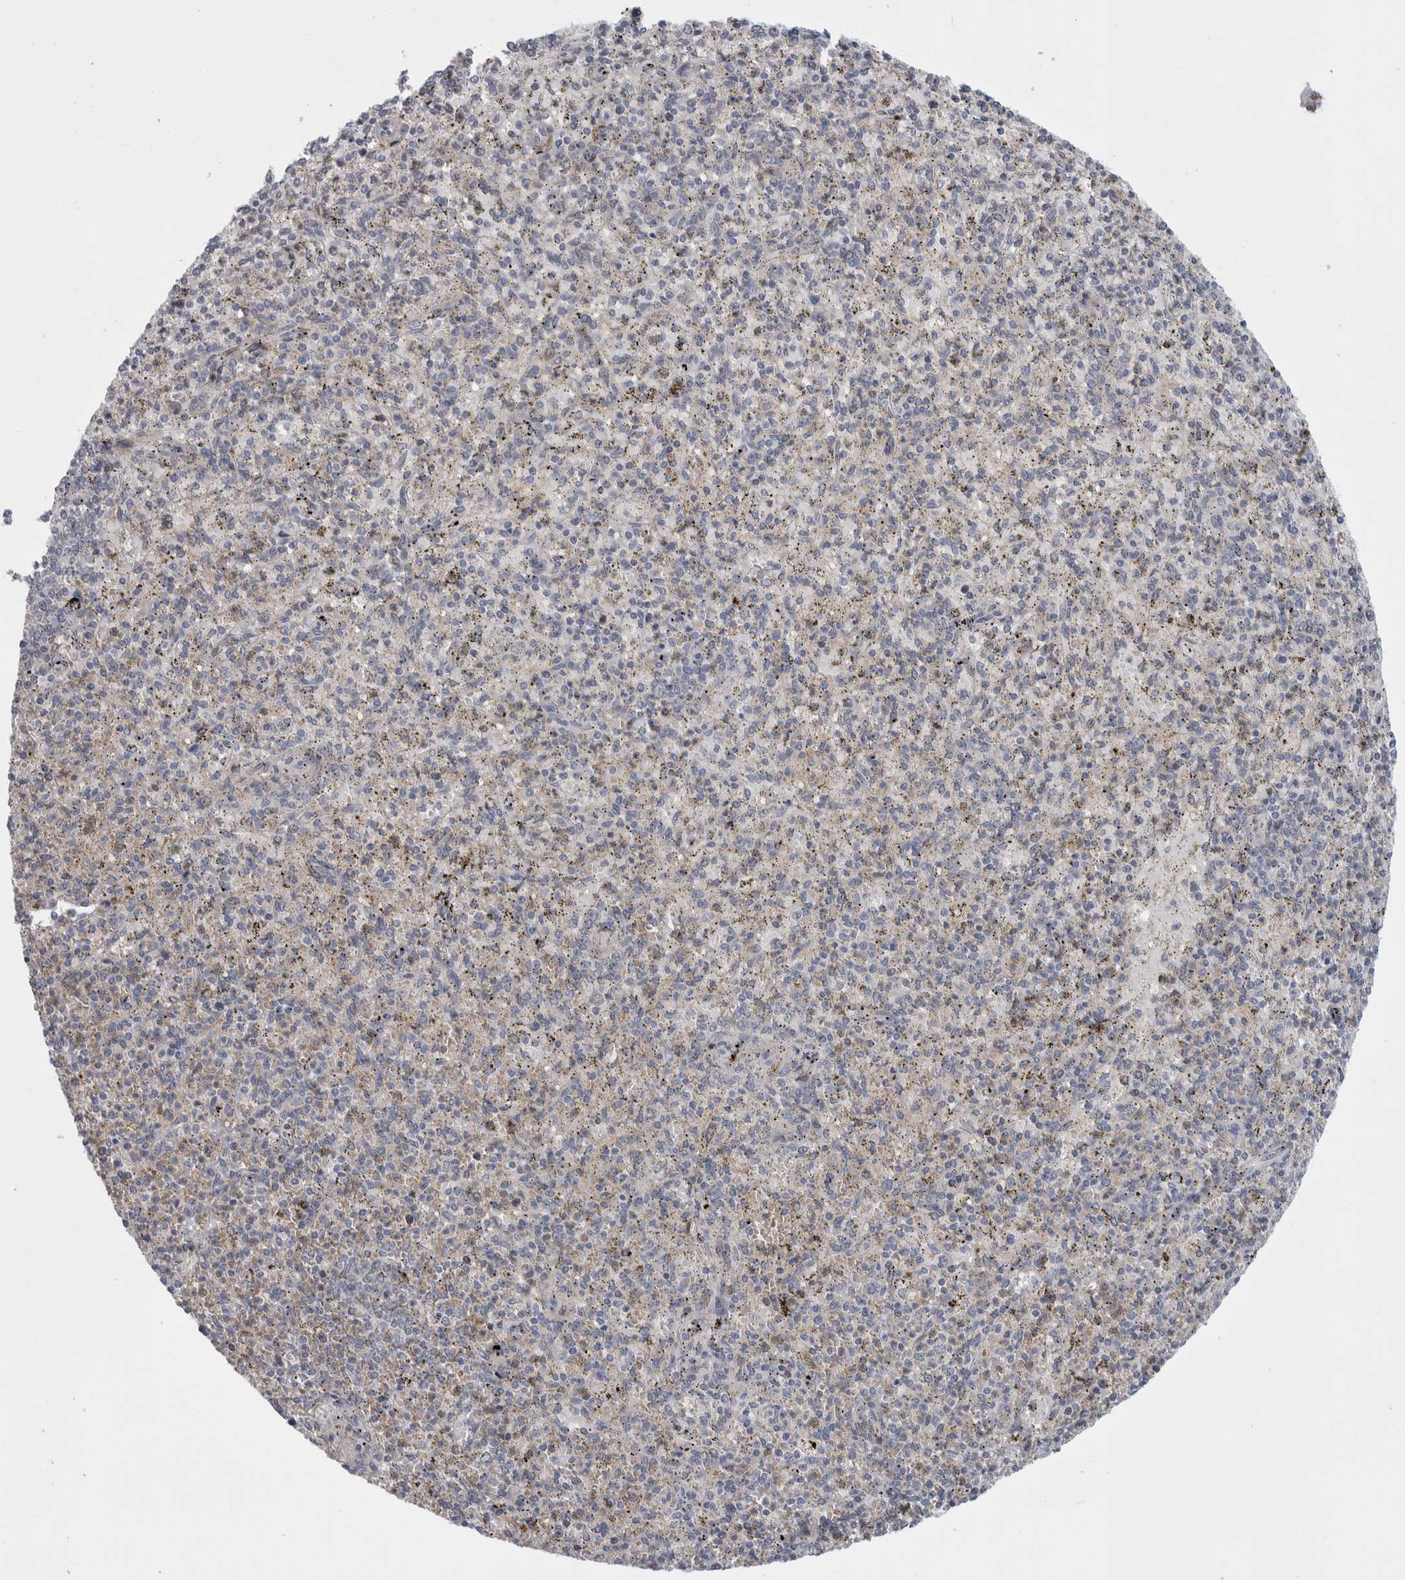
{"staining": {"intensity": "negative", "quantity": "none", "location": "none"}, "tissue": "spleen", "cell_type": "Cells in red pulp", "image_type": "normal", "snomed": [{"axis": "morphology", "description": "Normal tissue, NOS"}, {"axis": "topography", "description": "Spleen"}], "caption": "This is an IHC histopathology image of benign spleen. There is no staining in cells in red pulp.", "gene": "PSMG3", "patient": {"sex": "male", "age": 72}}